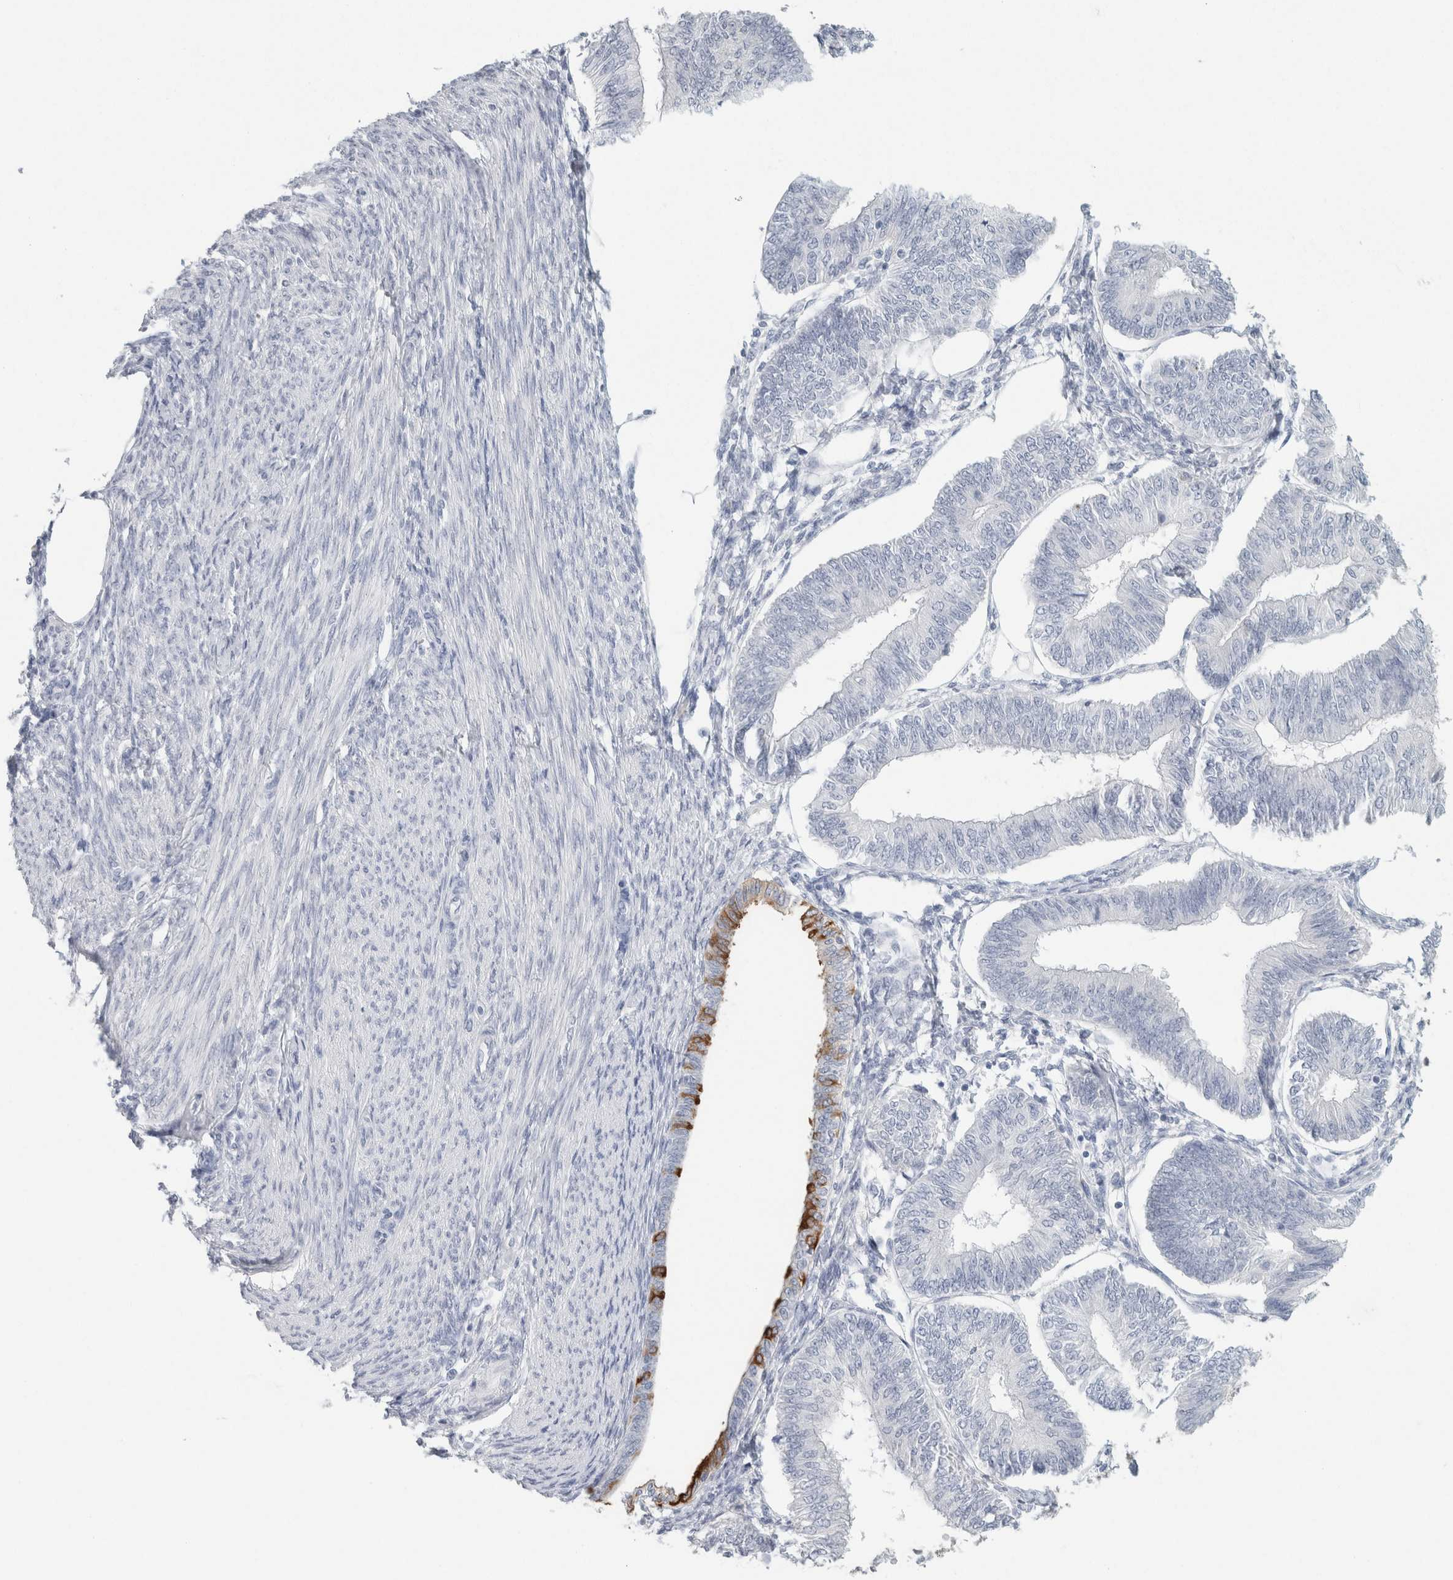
{"staining": {"intensity": "strong", "quantity": "<25%", "location": "cytoplasmic/membranous"}, "tissue": "endometrial cancer", "cell_type": "Tumor cells", "image_type": "cancer", "snomed": [{"axis": "morphology", "description": "Adenocarcinoma, NOS"}, {"axis": "topography", "description": "Endometrium"}], "caption": "Endometrial cancer (adenocarcinoma) stained with a brown dye exhibits strong cytoplasmic/membranous positive staining in approximately <25% of tumor cells.", "gene": "IL6", "patient": {"sex": "female", "age": 58}}